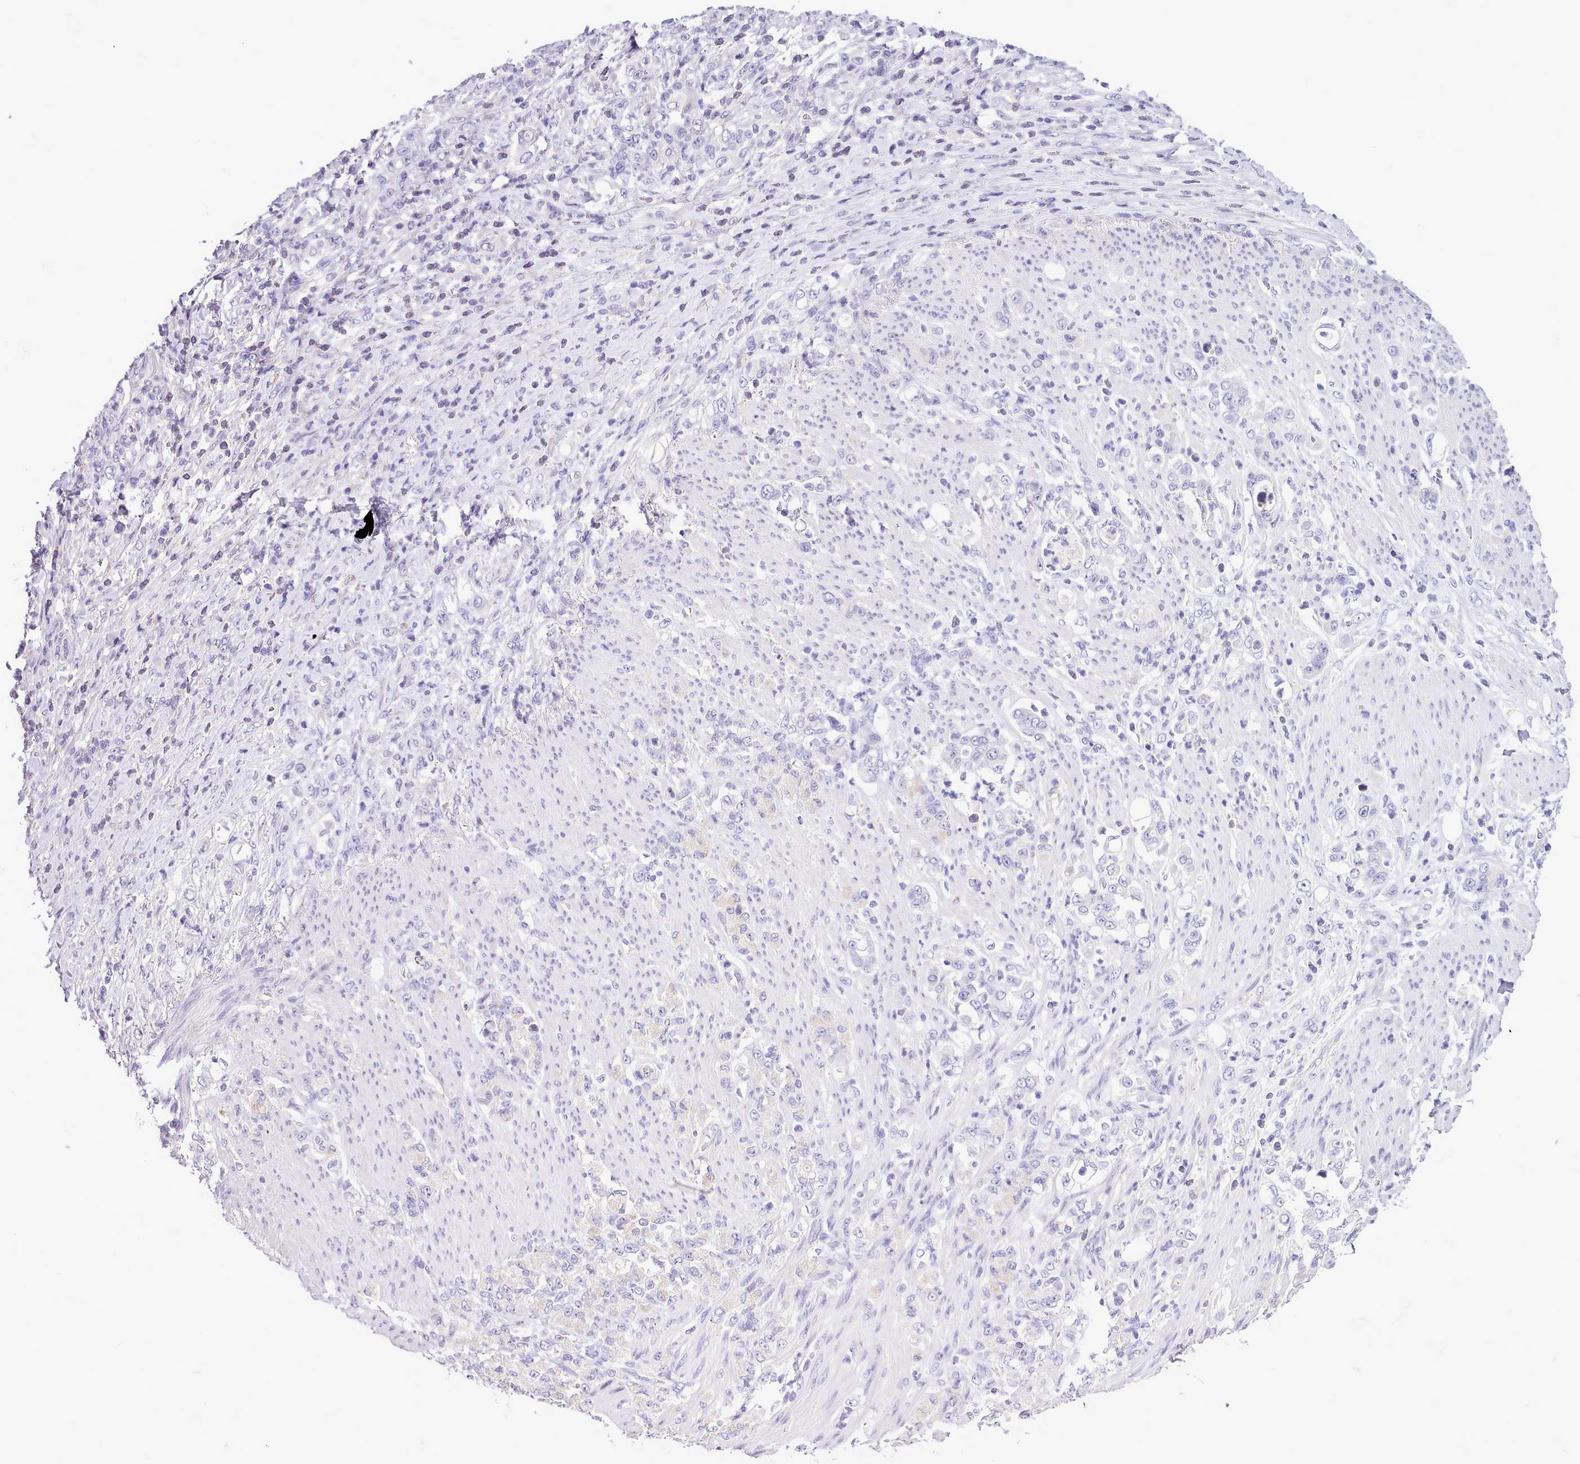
{"staining": {"intensity": "negative", "quantity": "none", "location": "none"}, "tissue": "stomach cancer", "cell_type": "Tumor cells", "image_type": "cancer", "snomed": [{"axis": "morphology", "description": "Normal tissue, NOS"}, {"axis": "morphology", "description": "Adenocarcinoma, NOS"}, {"axis": "topography", "description": "Stomach"}], "caption": "This photomicrograph is of stomach adenocarcinoma stained with IHC to label a protein in brown with the nuclei are counter-stained blue. There is no staining in tumor cells.", "gene": "FAM83E", "patient": {"sex": "female", "age": 79}}